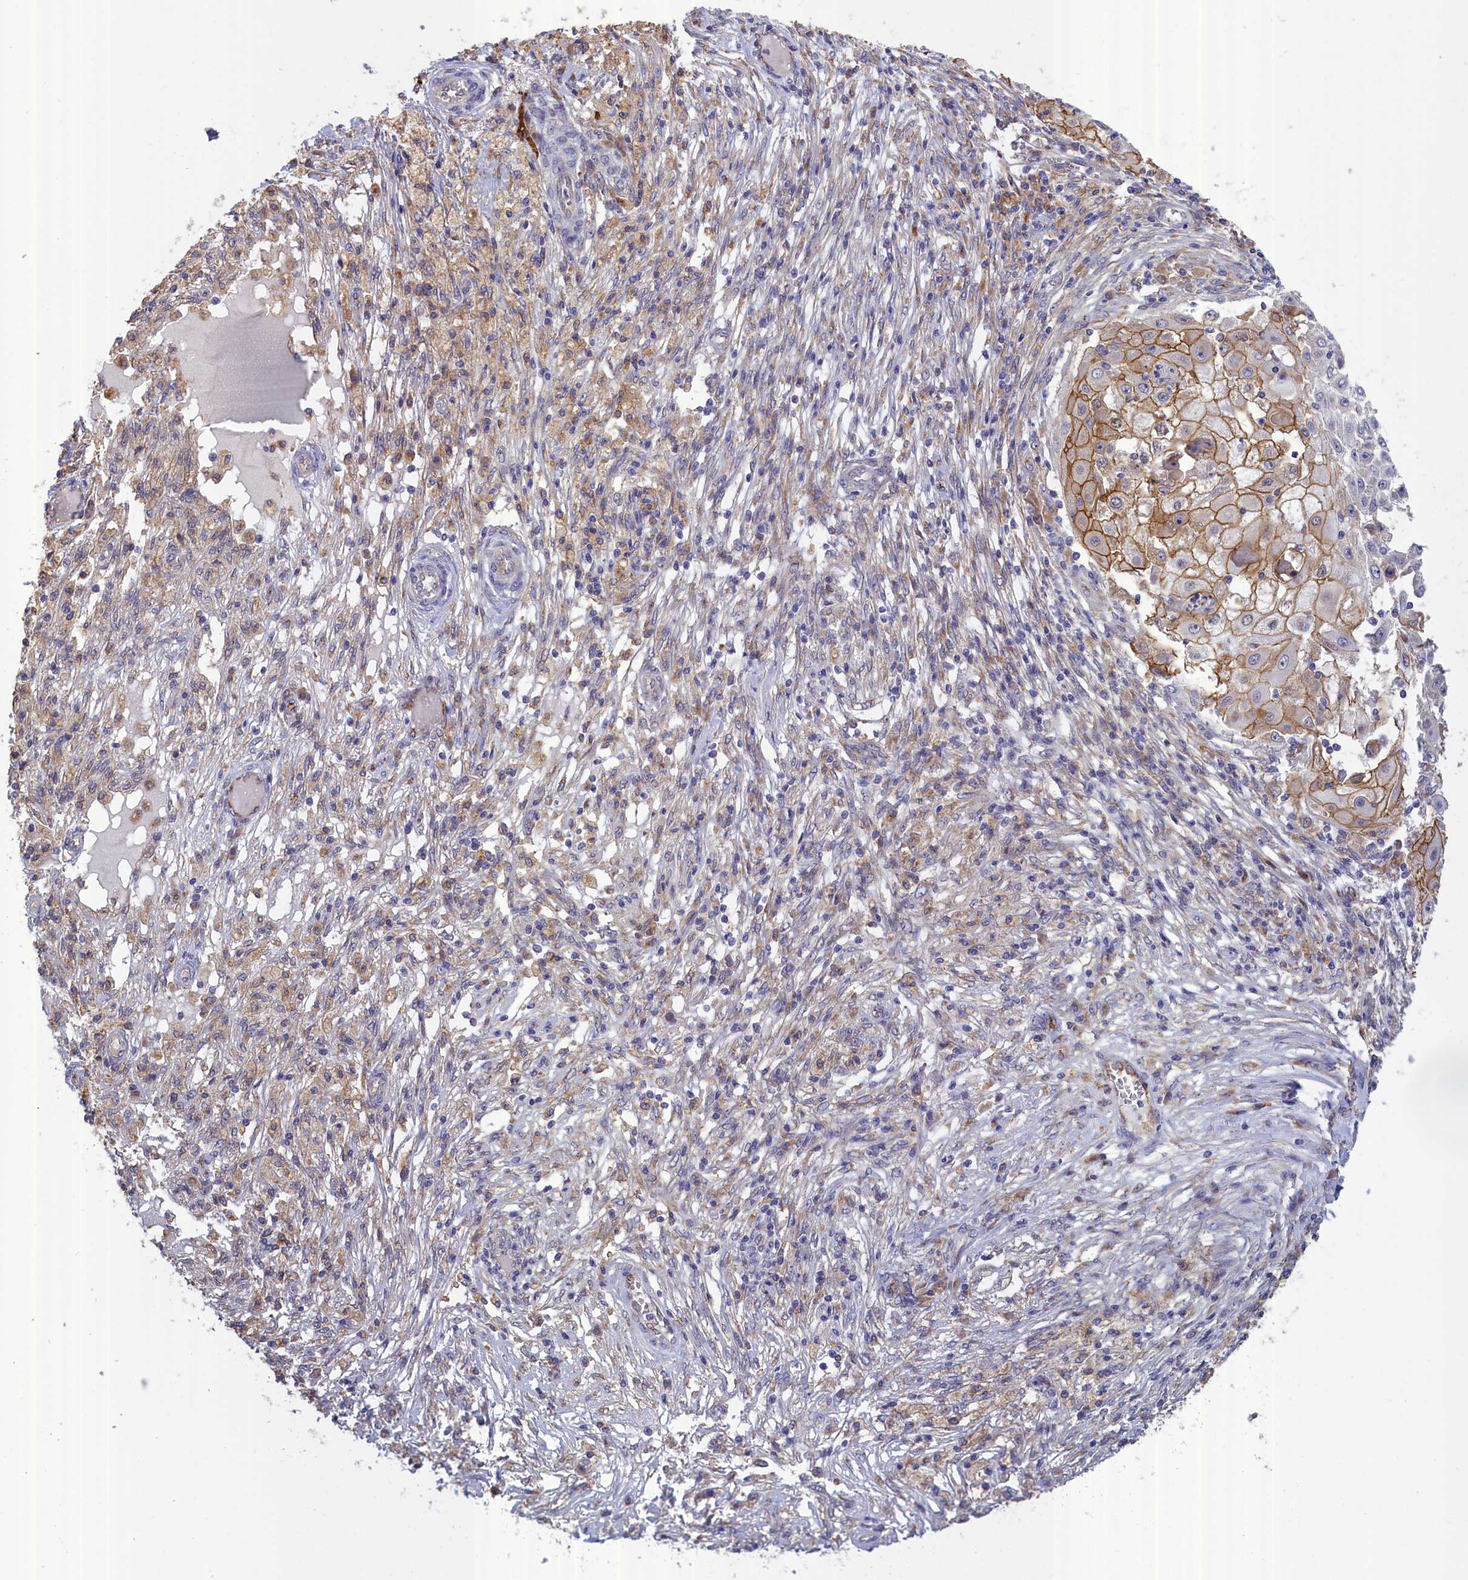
{"staining": {"intensity": "moderate", "quantity": "25%-75%", "location": "cytoplasmic/membranous"}, "tissue": "ovarian cancer", "cell_type": "Tumor cells", "image_type": "cancer", "snomed": [{"axis": "morphology", "description": "Carcinoma, endometroid"}, {"axis": "topography", "description": "Ovary"}], "caption": "Protein expression analysis of endometroid carcinoma (ovarian) reveals moderate cytoplasmic/membranous expression in approximately 25%-75% of tumor cells.", "gene": "COL19A1", "patient": {"sex": "female", "age": 42}}